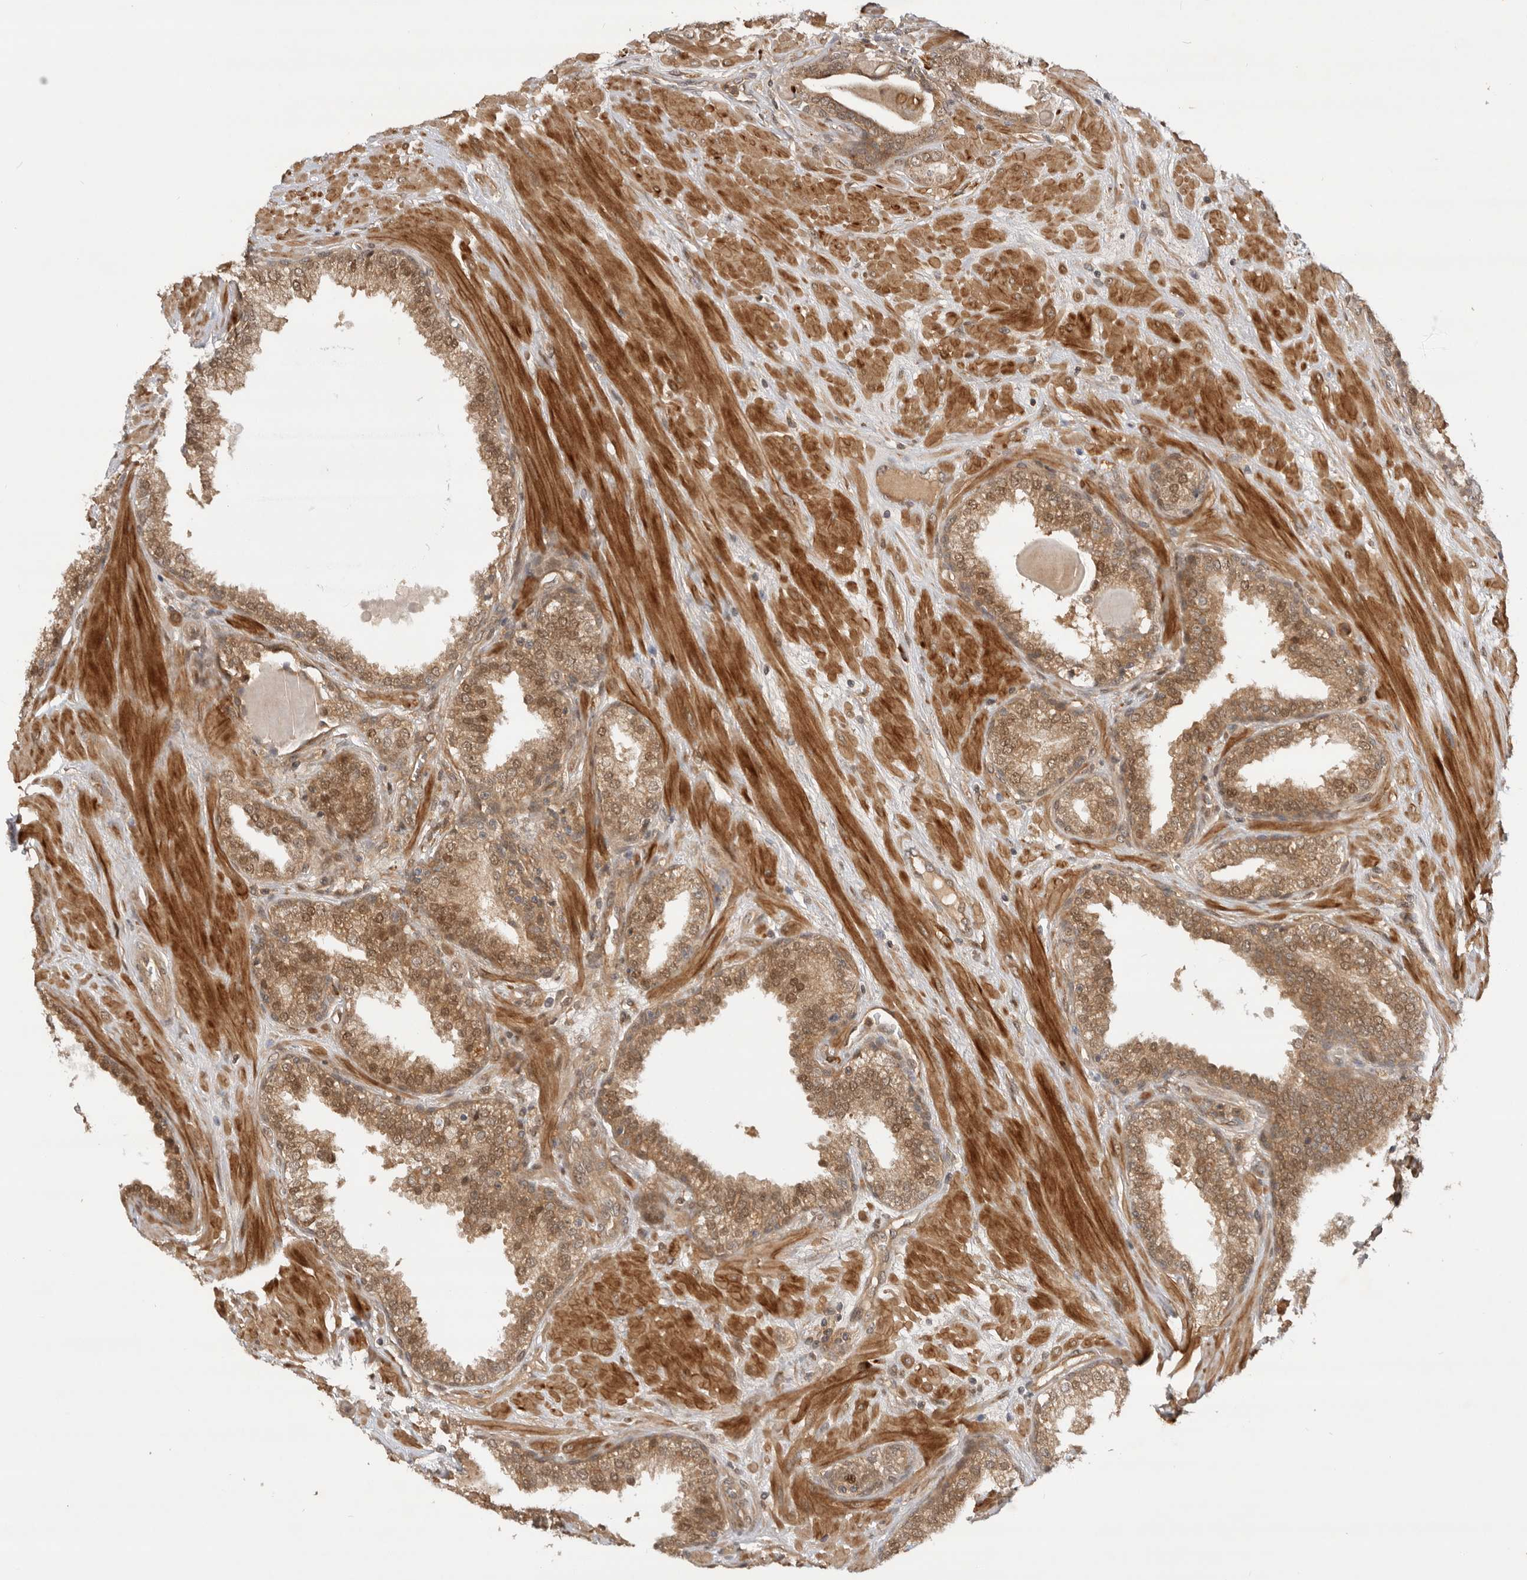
{"staining": {"intensity": "moderate", "quantity": ">75%", "location": "cytoplasmic/membranous,nuclear"}, "tissue": "prostate", "cell_type": "Glandular cells", "image_type": "normal", "snomed": [{"axis": "morphology", "description": "Normal tissue, NOS"}, {"axis": "topography", "description": "Prostate"}], "caption": "This histopathology image reveals benign prostate stained with IHC to label a protein in brown. The cytoplasmic/membranous,nuclear of glandular cells show moderate positivity for the protein. Nuclei are counter-stained blue.", "gene": "DCAF8", "patient": {"sex": "male", "age": 51}}